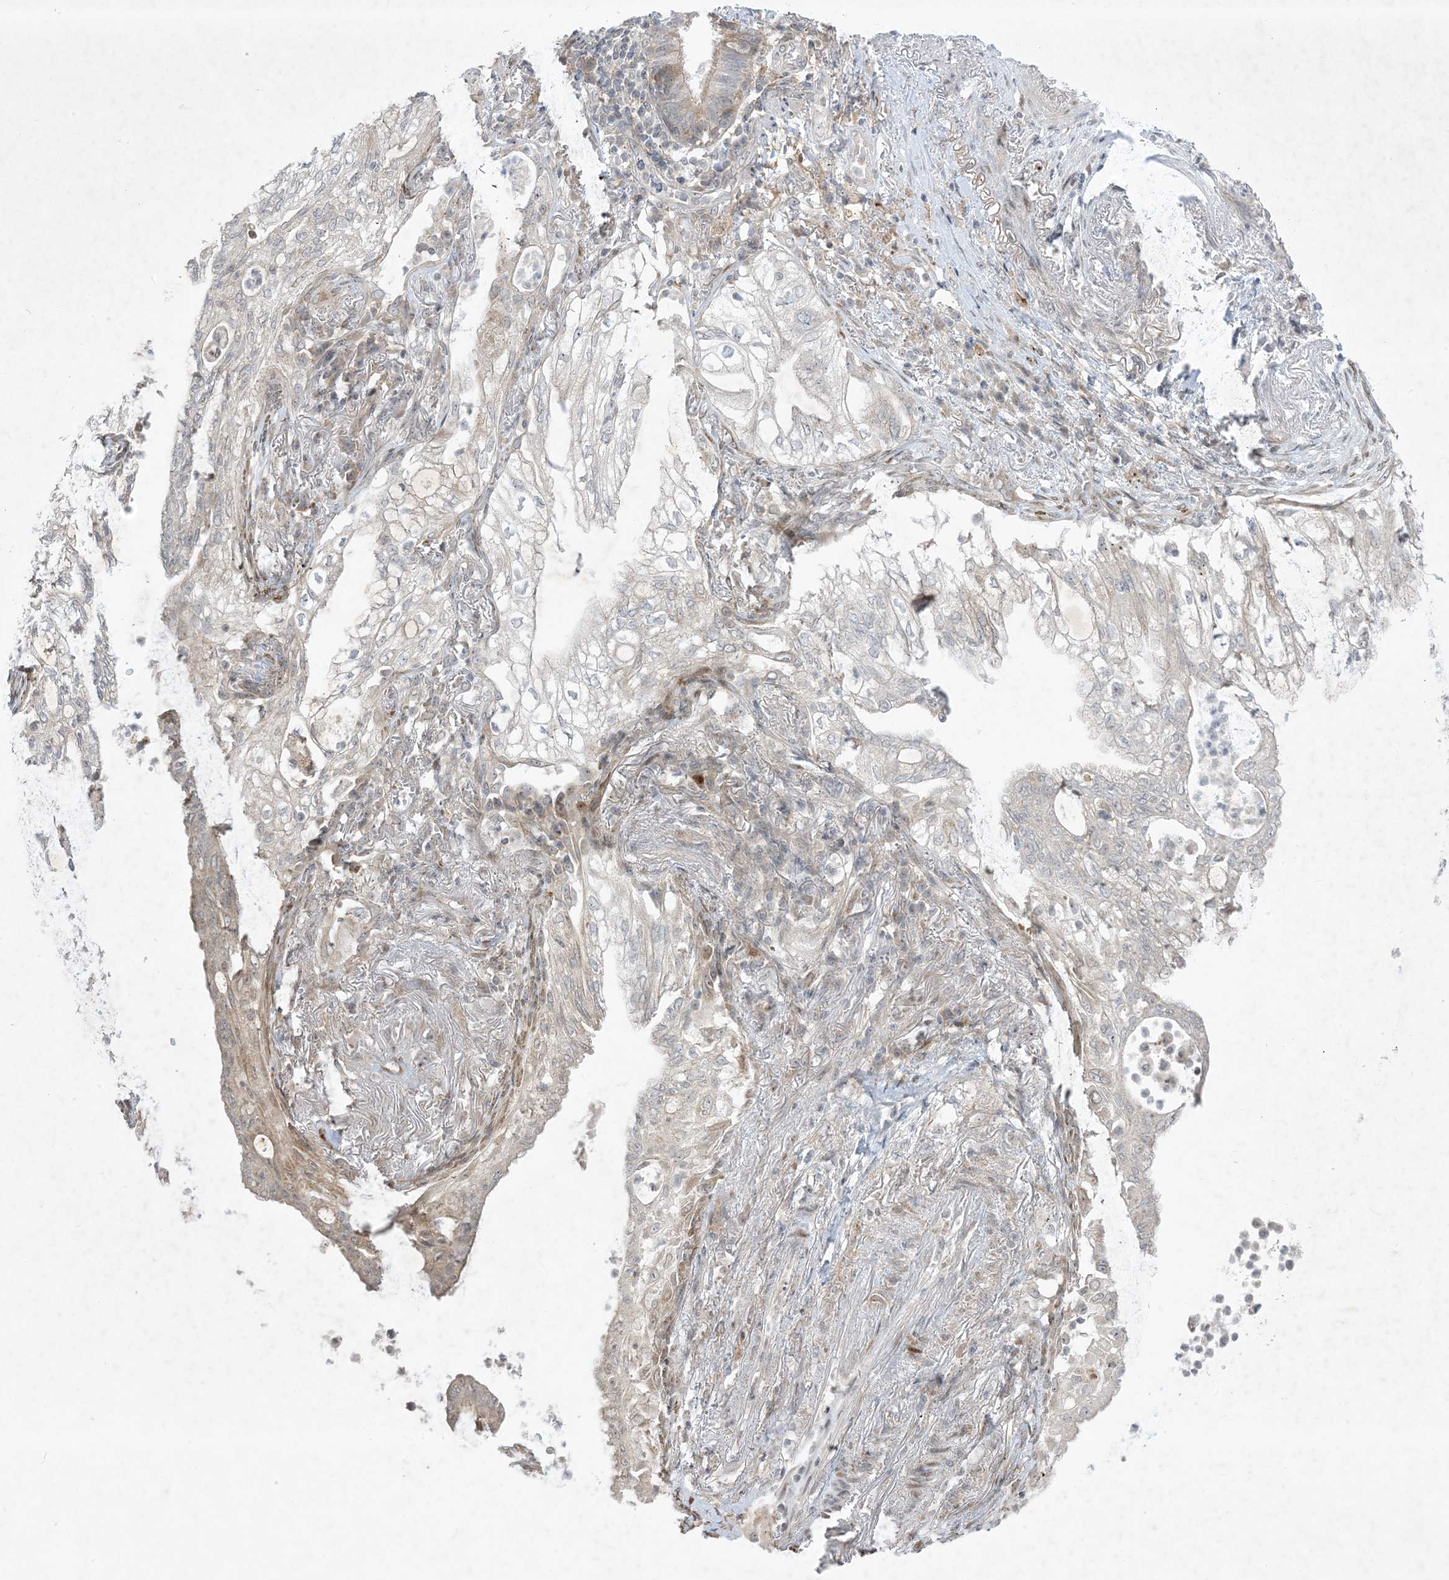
{"staining": {"intensity": "negative", "quantity": "none", "location": "none"}, "tissue": "lung cancer", "cell_type": "Tumor cells", "image_type": "cancer", "snomed": [{"axis": "morphology", "description": "Adenocarcinoma, NOS"}, {"axis": "topography", "description": "Lung"}], "caption": "An image of lung cancer (adenocarcinoma) stained for a protein reveals no brown staining in tumor cells. (Brightfield microscopy of DAB immunohistochemistry at high magnification).", "gene": "SOGA3", "patient": {"sex": "female", "age": 70}}